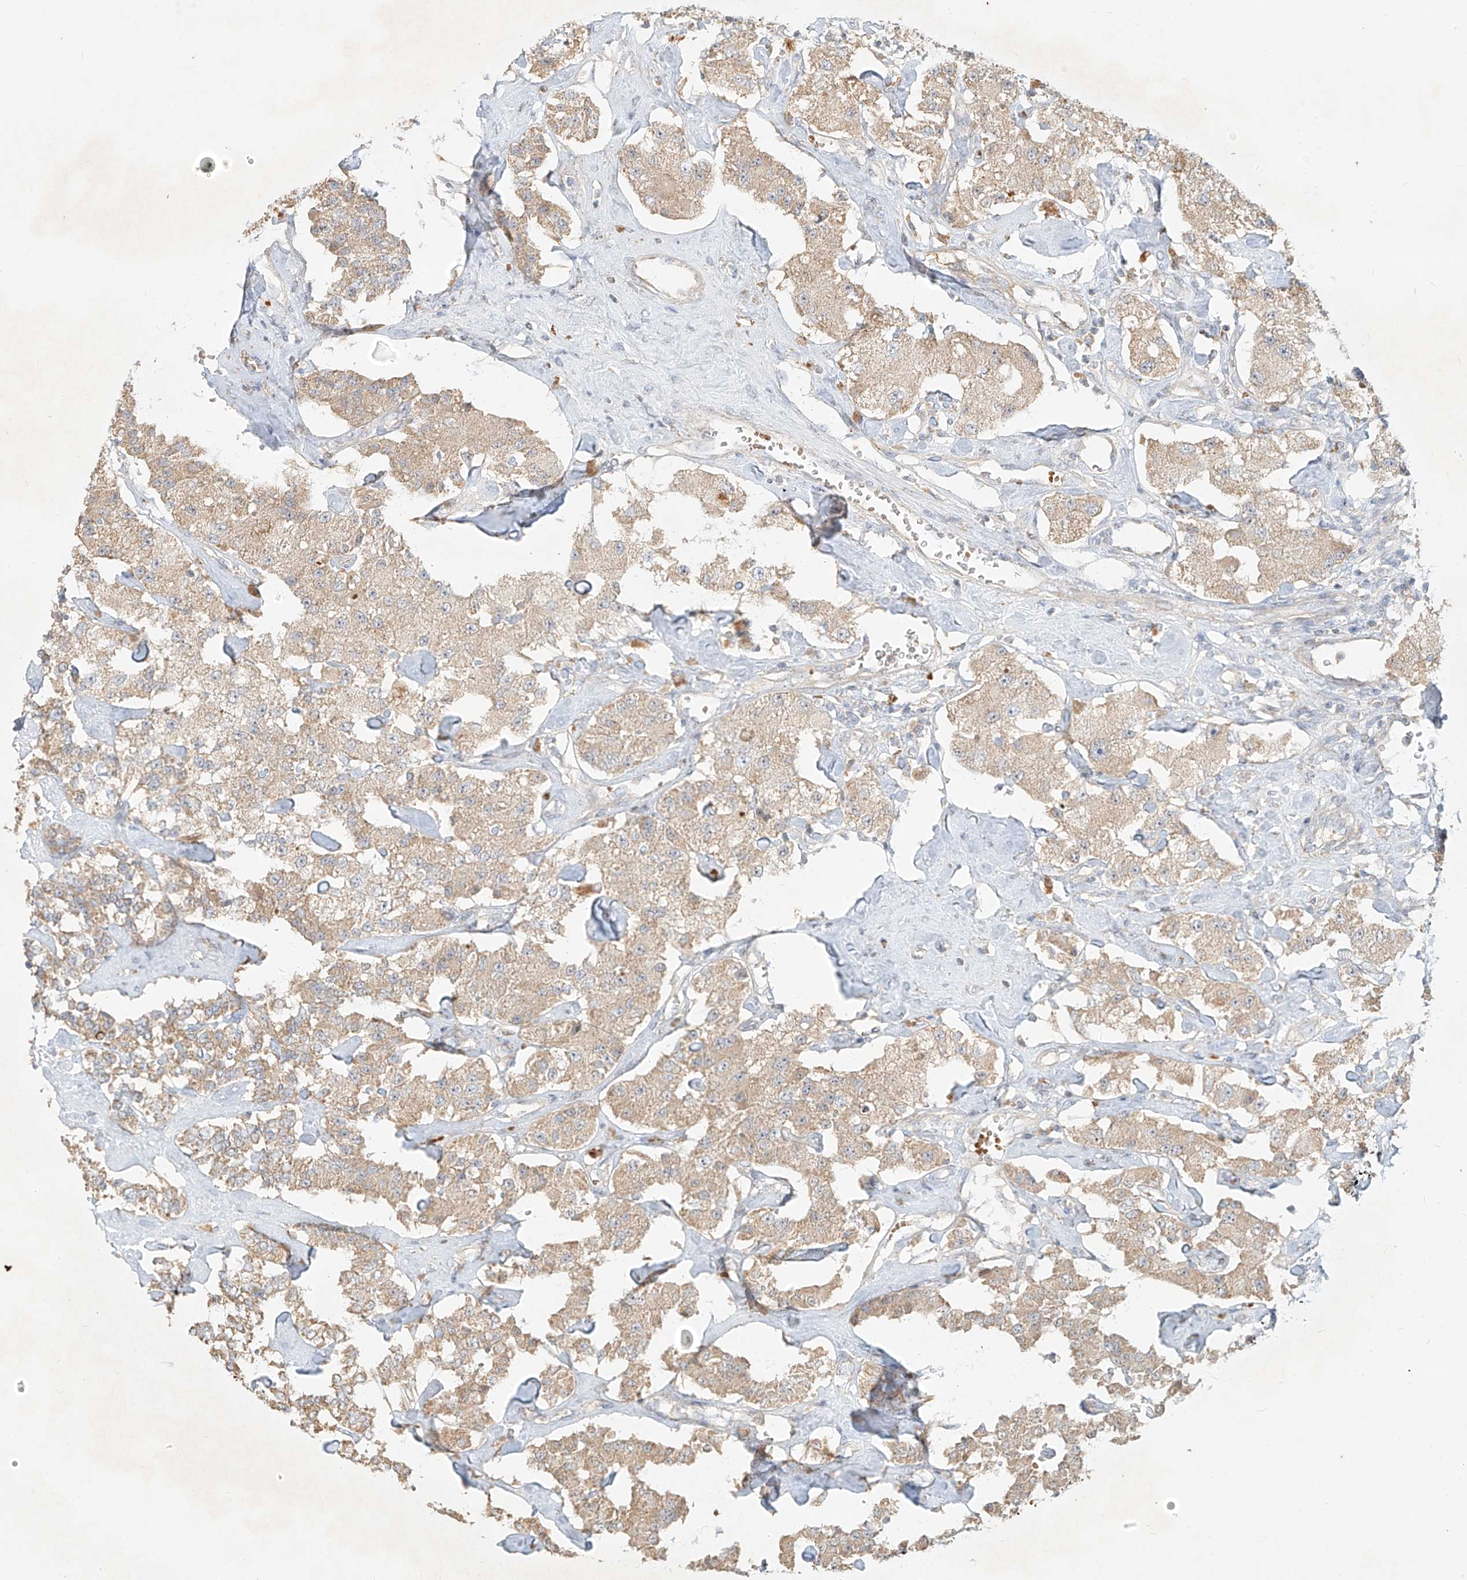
{"staining": {"intensity": "weak", "quantity": ">75%", "location": "cytoplasmic/membranous"}, "tissue": "carcinoid", "cell_type": "Tumor cells", "image_type": "cancer", "snomed": [{"axis": "morphology", "description": "Carcinoid, malignant, NOS"}, {"axis": "topography", "description": "Pancreas"}], "caption": "This is a photomicrograph of immunohistochemistry staining of malignant carcinoid, which shows weak positivity in the cytoplasmic/membranous of tumor cells.", "gene": "KPNA7", "patient": {"sex": "male", "age": 41}}